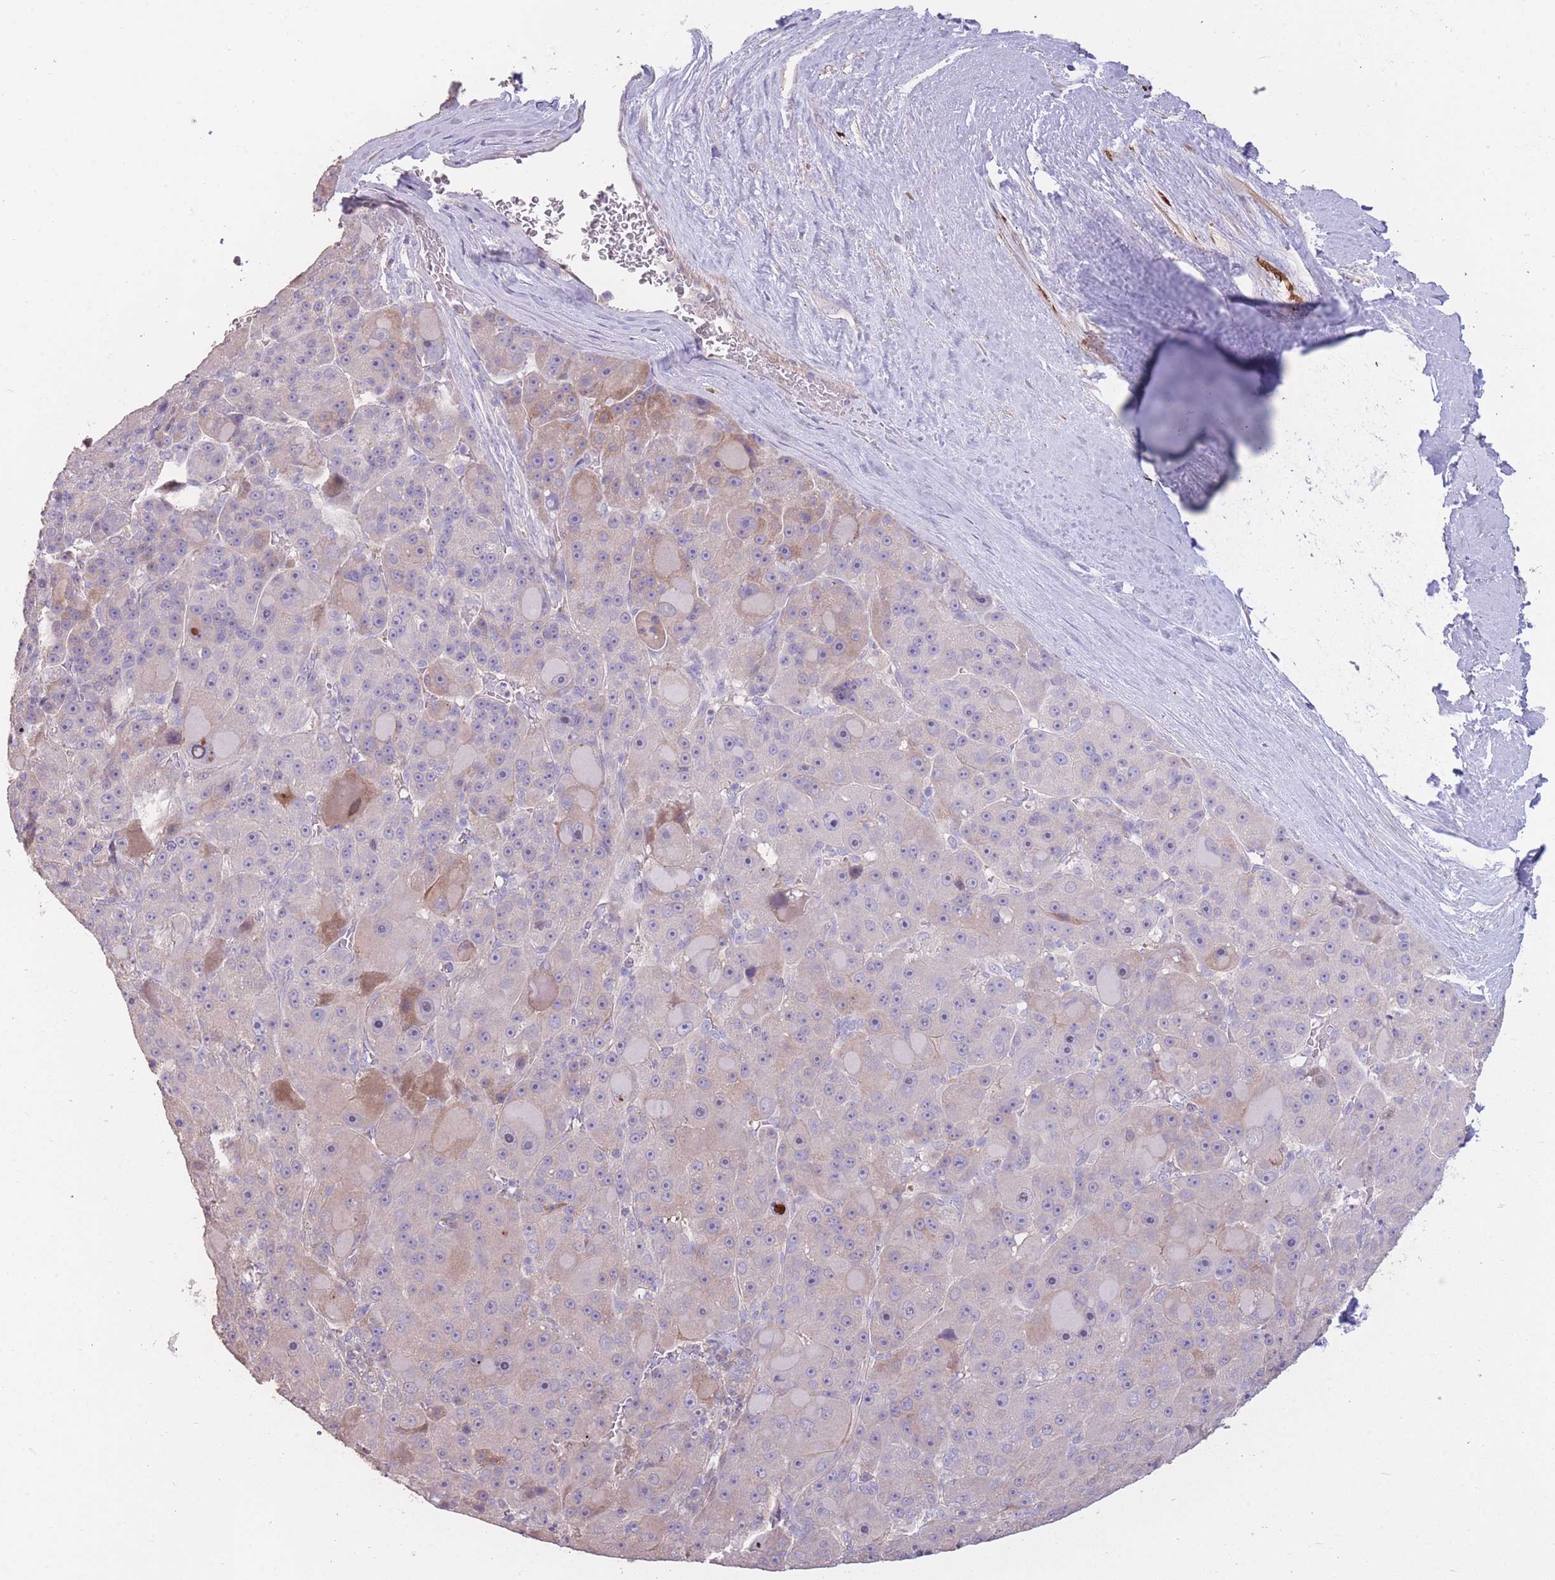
{"staining": {"intensity": "moderate", "quantity": "<25%", "location": "cytoplasmic/membranous"}, "tissue": "liver cancer", "cell_type": "Tumor cells", "image_type": "cancer", "snomed": [{"axis": "morphology", "description": "Carcinoma, Hepatocellular, NOS"}, {"axis": "topography", "description": "Liver"}], "caption": "Moderate cytoplasmic/membranous positivity for a protein is identified in approximately <25% of tumor cells of liver cancer (hepatocellular carcinoma) using immunohistochemistry.", "gene": "RSPH10B", "patient": {"sex": "male", "age": 76}}